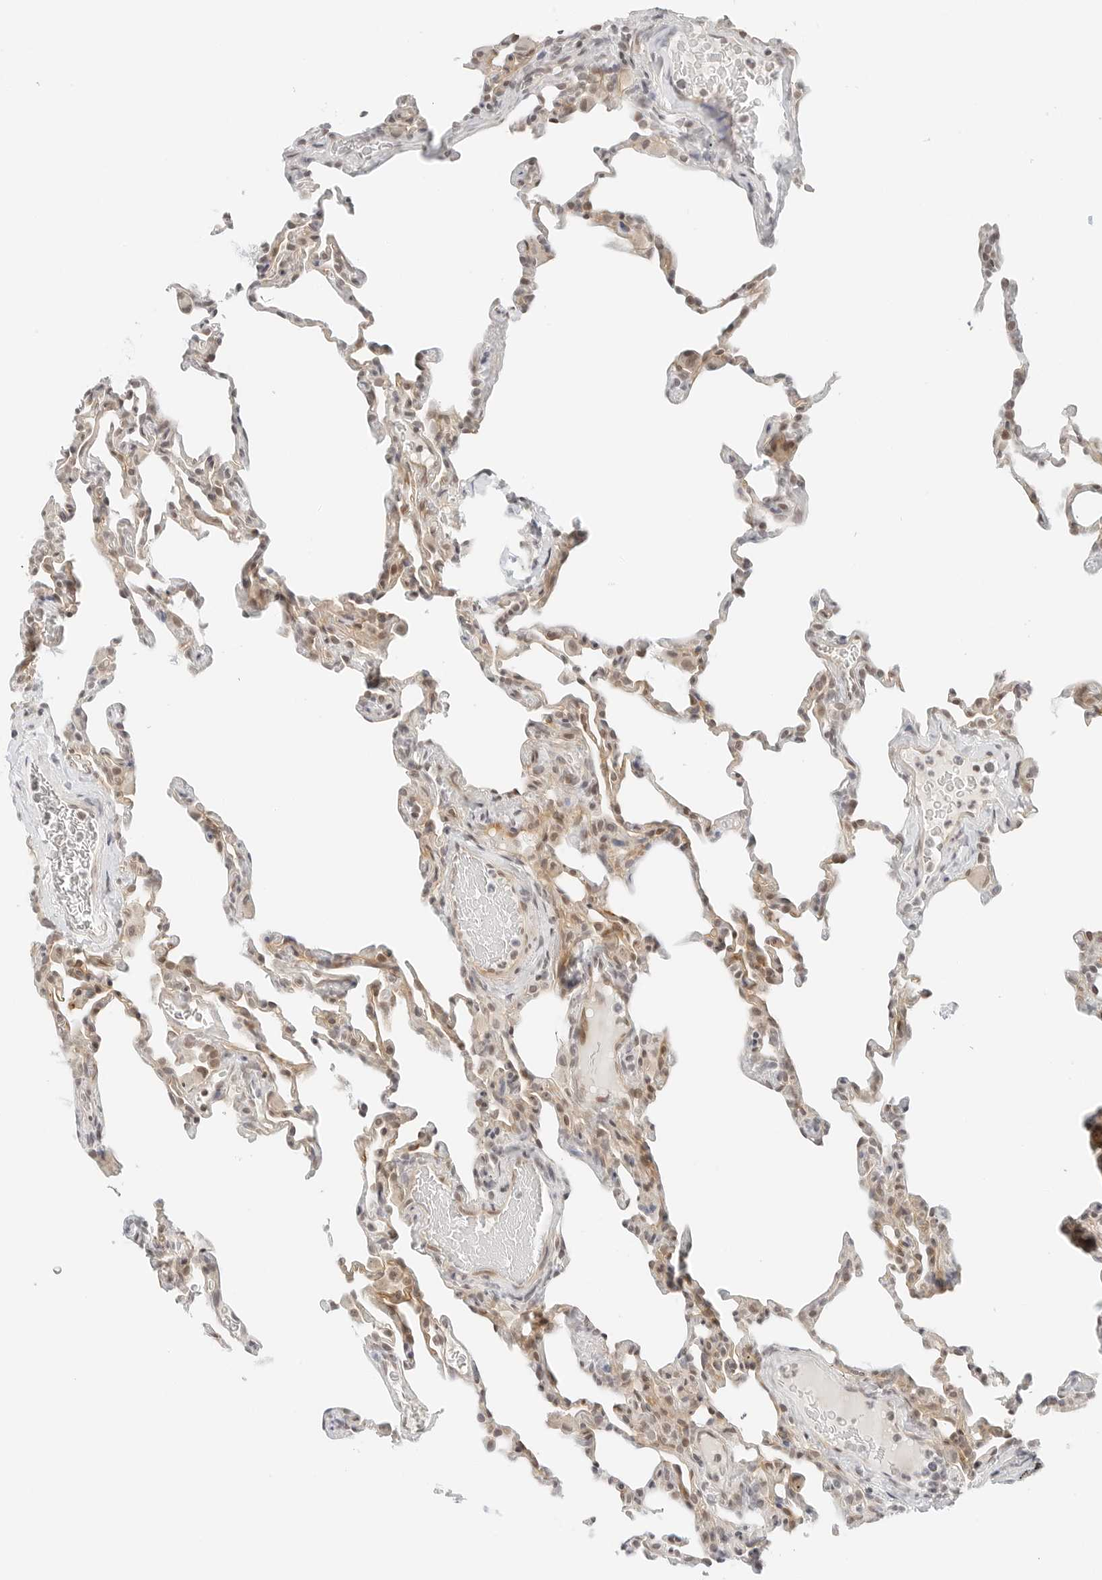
{"staining": {"intensity": "moderate", "quantity": "<25%", "location": "cytoplasmic/membranous,nuclear"}, "tissue": "lung", "cell_type": "Alveolar cells", "image_type": "normal", "snomed": [{"axis": "morphology", "description": "Normal tissue, NOS"}, {"axis": "topography", "description": "Lung"}], "caption": "The immunohistochemical stain highlights moderate cytoplasmic/membranous,nuclear staining in alveolar cells of unremarkable lung.", "gene": "NEO1", "patient": {"sex": "male", "age": 20}}